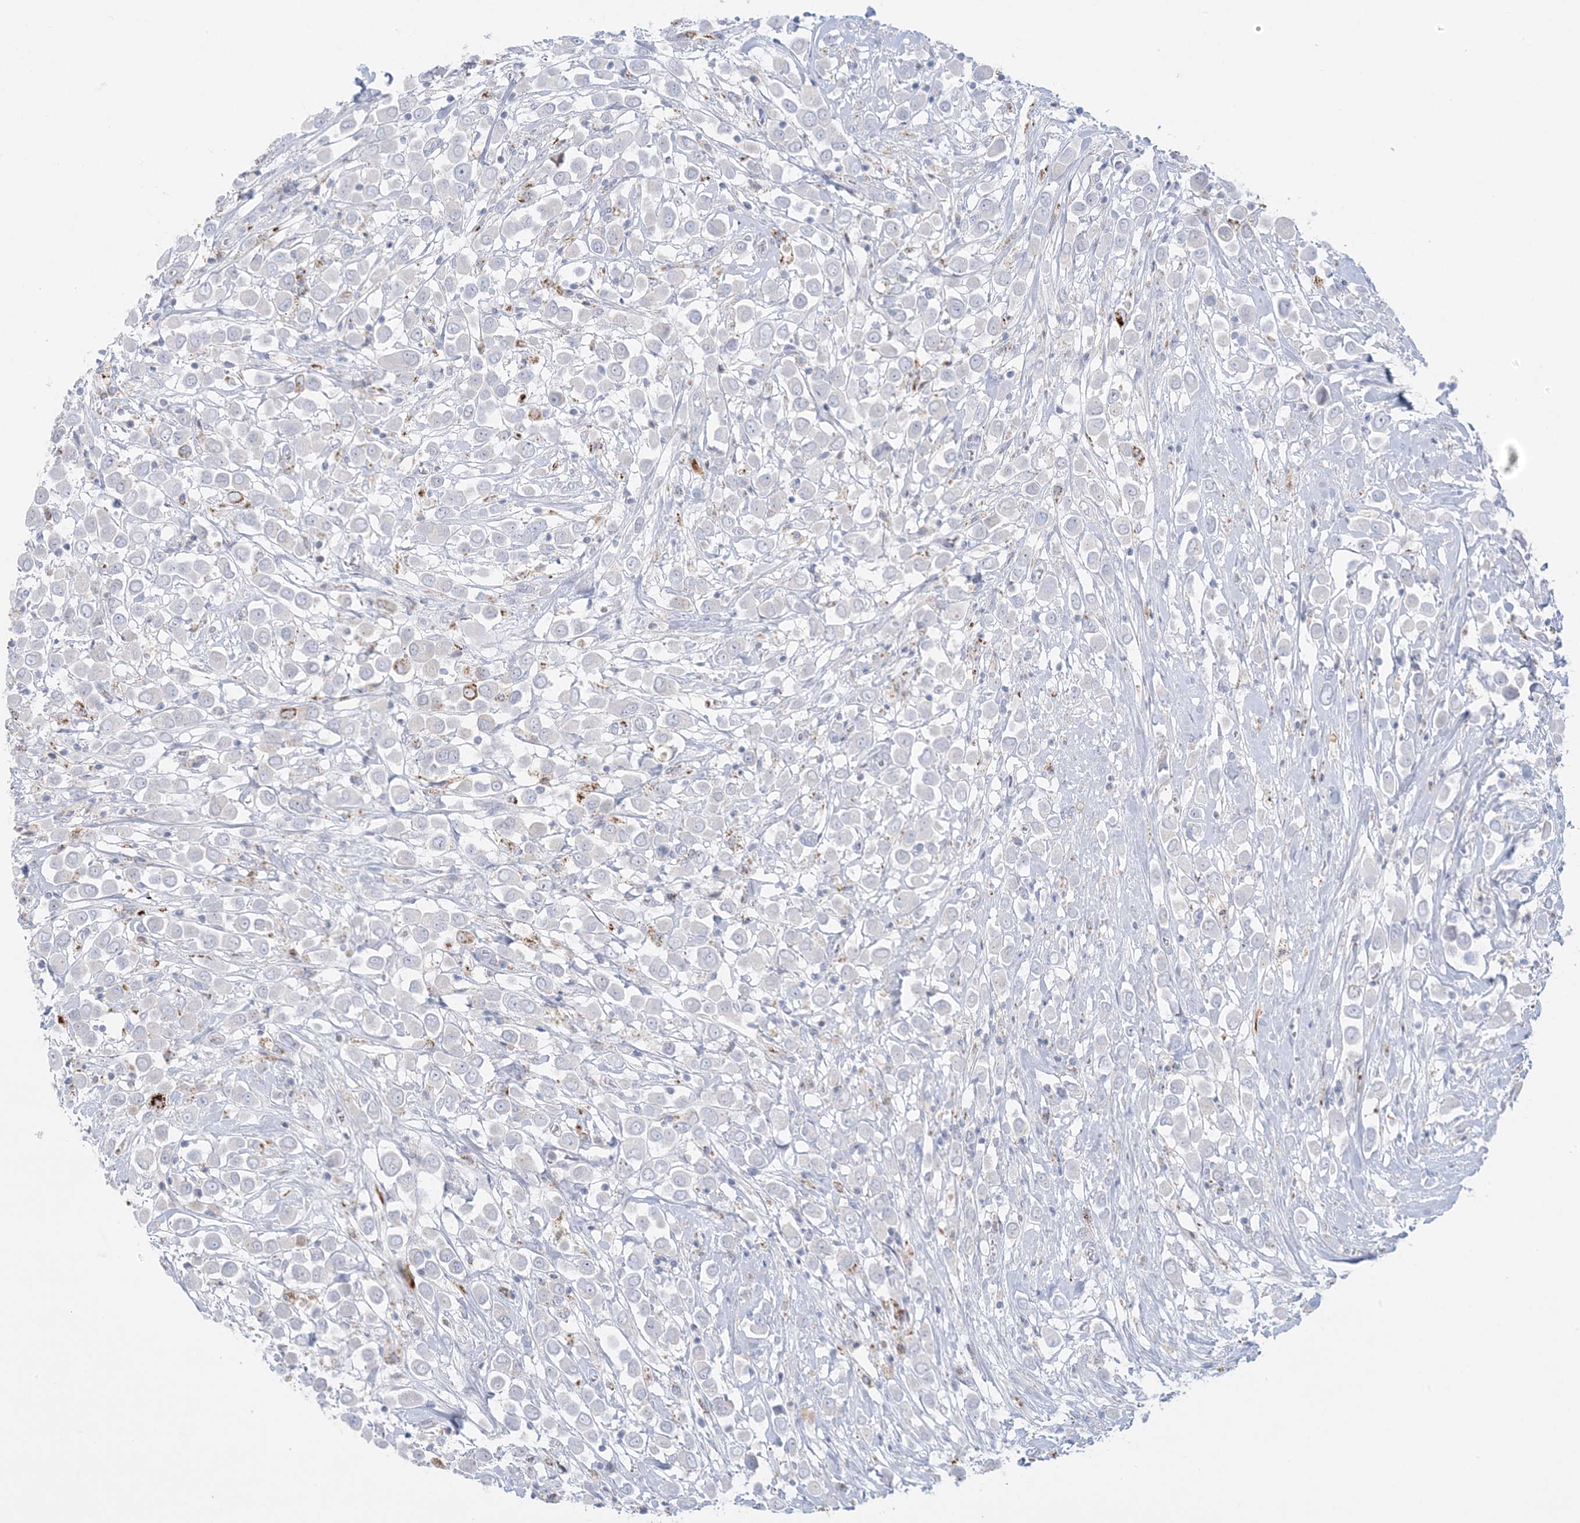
{"staining": {"intensity": "negative", "quantity": "none", "location": "none"}, "tissue": "breast cancer", "cell_type": "Tumor cells", "image_type": "cancer", "snomed": [{"axis": "morphology", "description": "Duct carcinoma"}, {"axis": "topography", "description": "Breast"}], "caption": "A high-resolution micrograph shows IHC staining of breast cancer, which displays no significant positivity in tumor cells.", "gene": "KCTD6", "patient": {"sex": "female", "age": 61}}